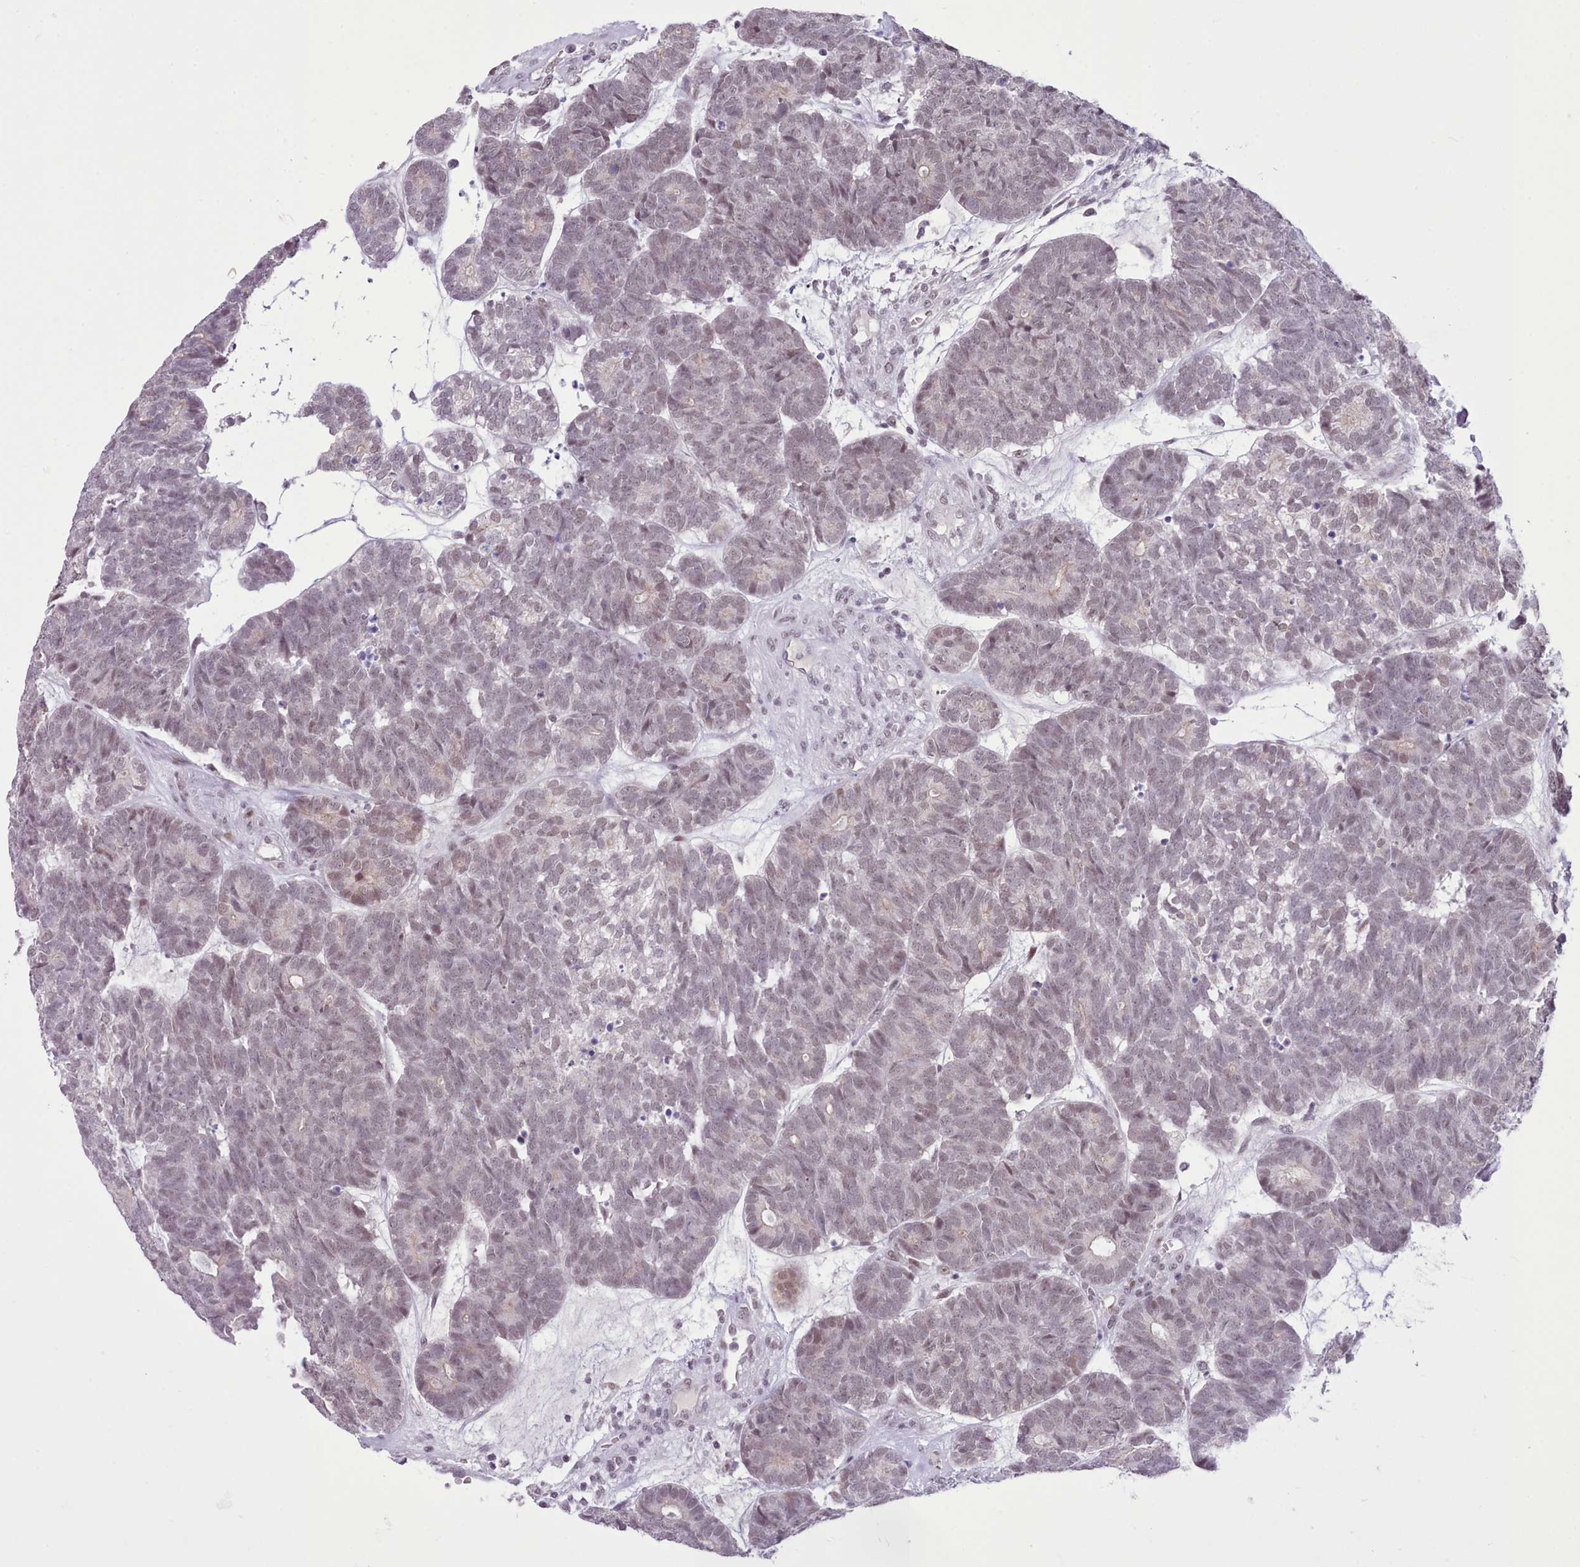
{"staining": {"intensity": "negative", "quantity": "none", "location": "none"}, "tissue": "head and neck cancer", "cell_type": "Tumor cells", "image_type": "cancer", "snomed": [{"axis": "morphology", "description": "Adenocarcinoma, NOS"}, {"axis": "topography", "description": "Head-Neck"}], "caption": "Immunohistochemical staining of human head and neck adenocarcinoma reveals no significant expression in tumor cells.", "gene": "RFX1", "patient": {"sex": "female", "age": 81}}